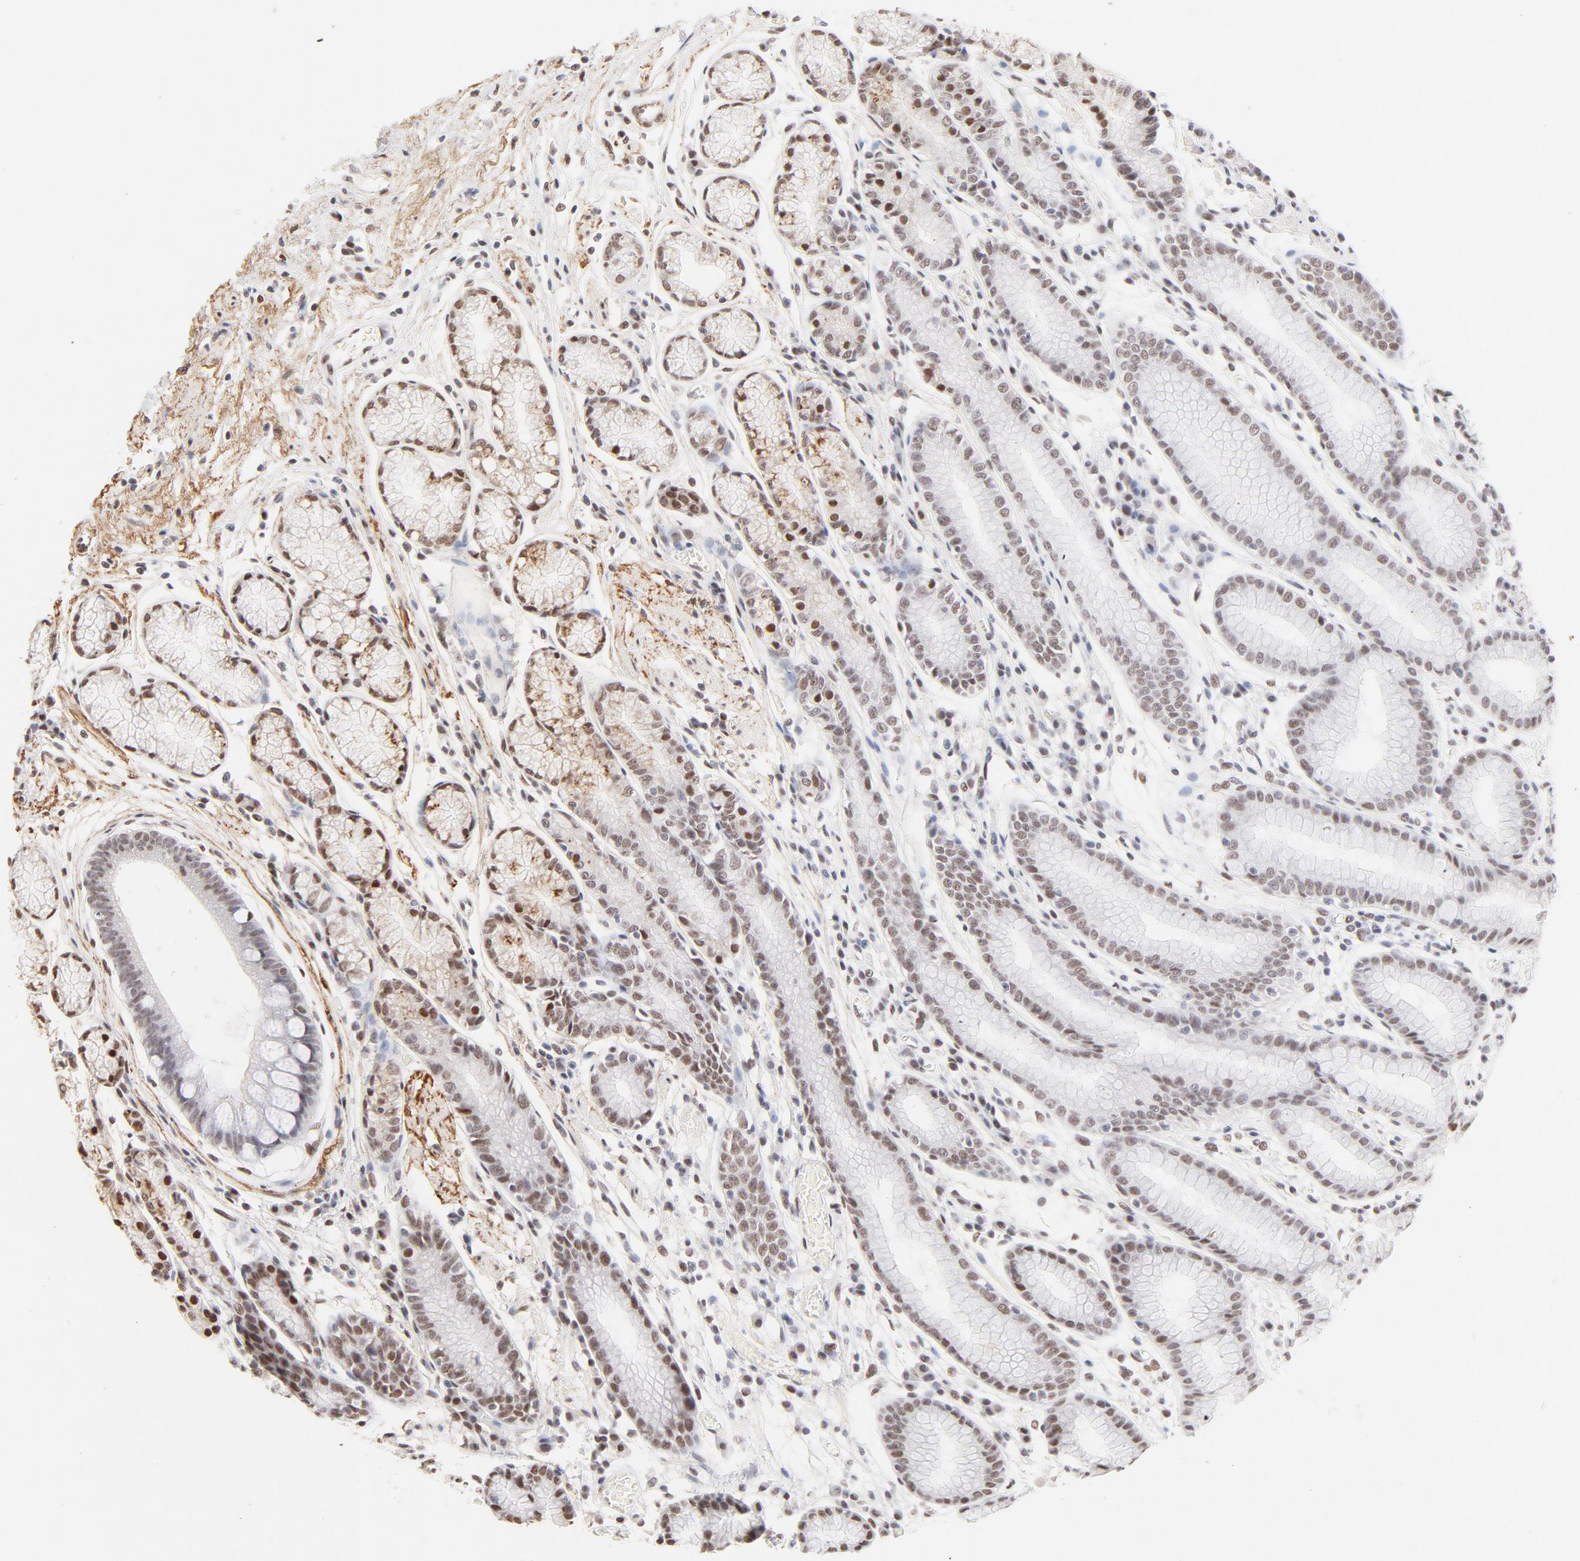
{"staining": {"intensity": "moderate", "quantity": "<25%", "location": "nuclear"}, "tissue": "stomach", "cell_type": "Glandular cells", "image_type": "normal", "snomed": [{"axis": "morphology", "description": "Normal tissue, NOS"}, {"axis": "morphology", "description": "Inflammation, NOS"}, {"axis": "topography", "description": "Stomach, lower"}], "caption": "IHC staining of unremarkable stomach, which displays low levels of moderate nuclear staining in about <25% of glandular cells indicating moderate nuclear protein positivity. The staining was performed using DAB (brown) for protein detection and nuclei were counterstained in hematoxylin (blue).", "gene": "PBX1", "patient": {"sex": "male", "age": 59}}